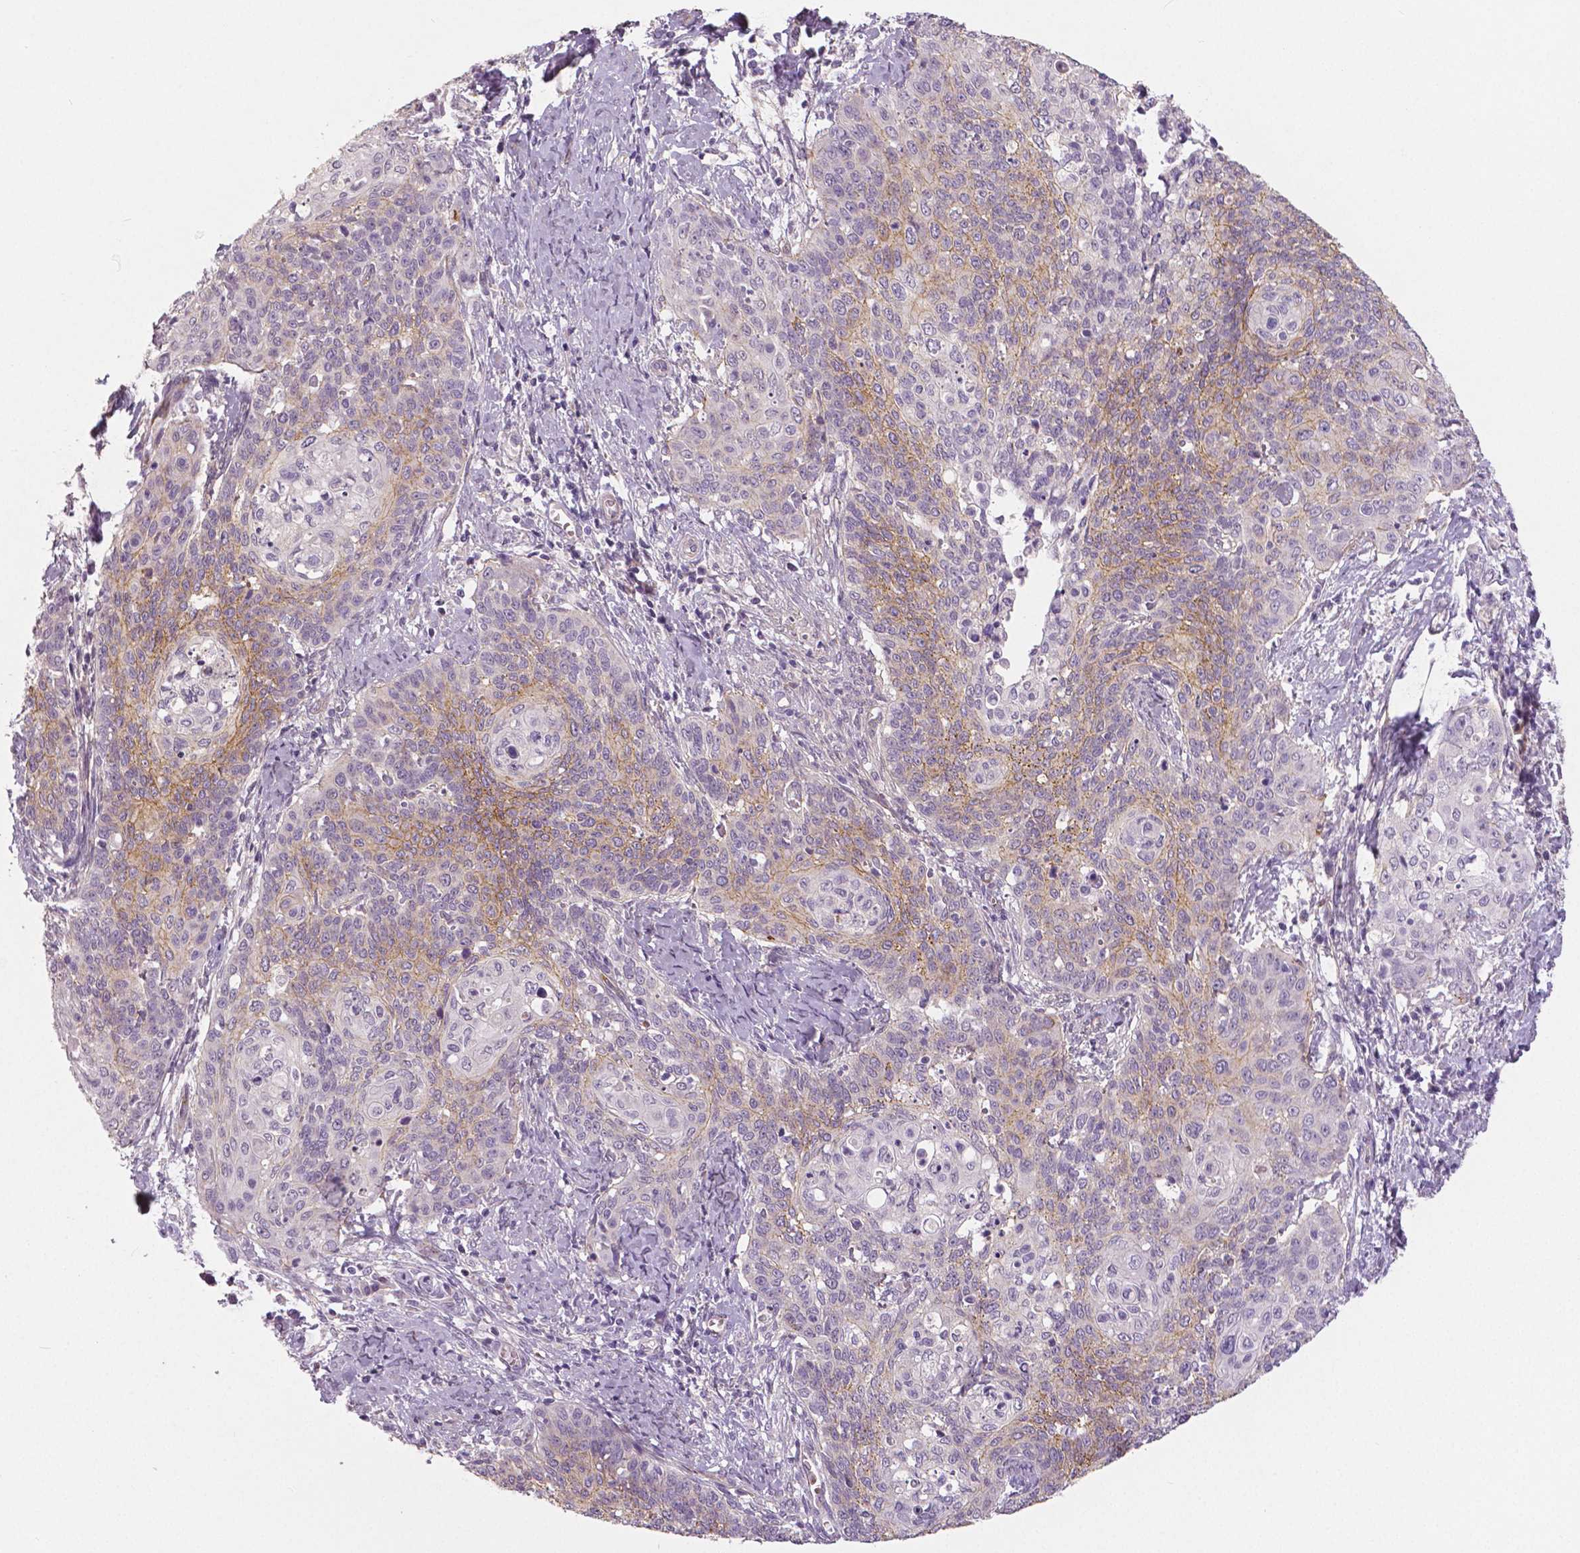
{"staining": {"intensity": "weak", "quantity": ">75%", "location": "cytoplasmic/membranous"}, "tissue": "cervical cancer", "cell_type": "Tumor cells", "image_type": "cancer", "snomed": [{"axis": "morphology", "description": "Normal tissue, NOS"}, {"axis": "morphology", "description": "Squamous cell carcinoma, NOS"}, {"axis": "topography", "description": "Cervix"}], "caption": "Human cervical squamous cell carcinoma stained with a protein marker exhibits weak staining in tumor cells.", "gene": "FLT1", "patient": {"sex": "female", "age": 39}}